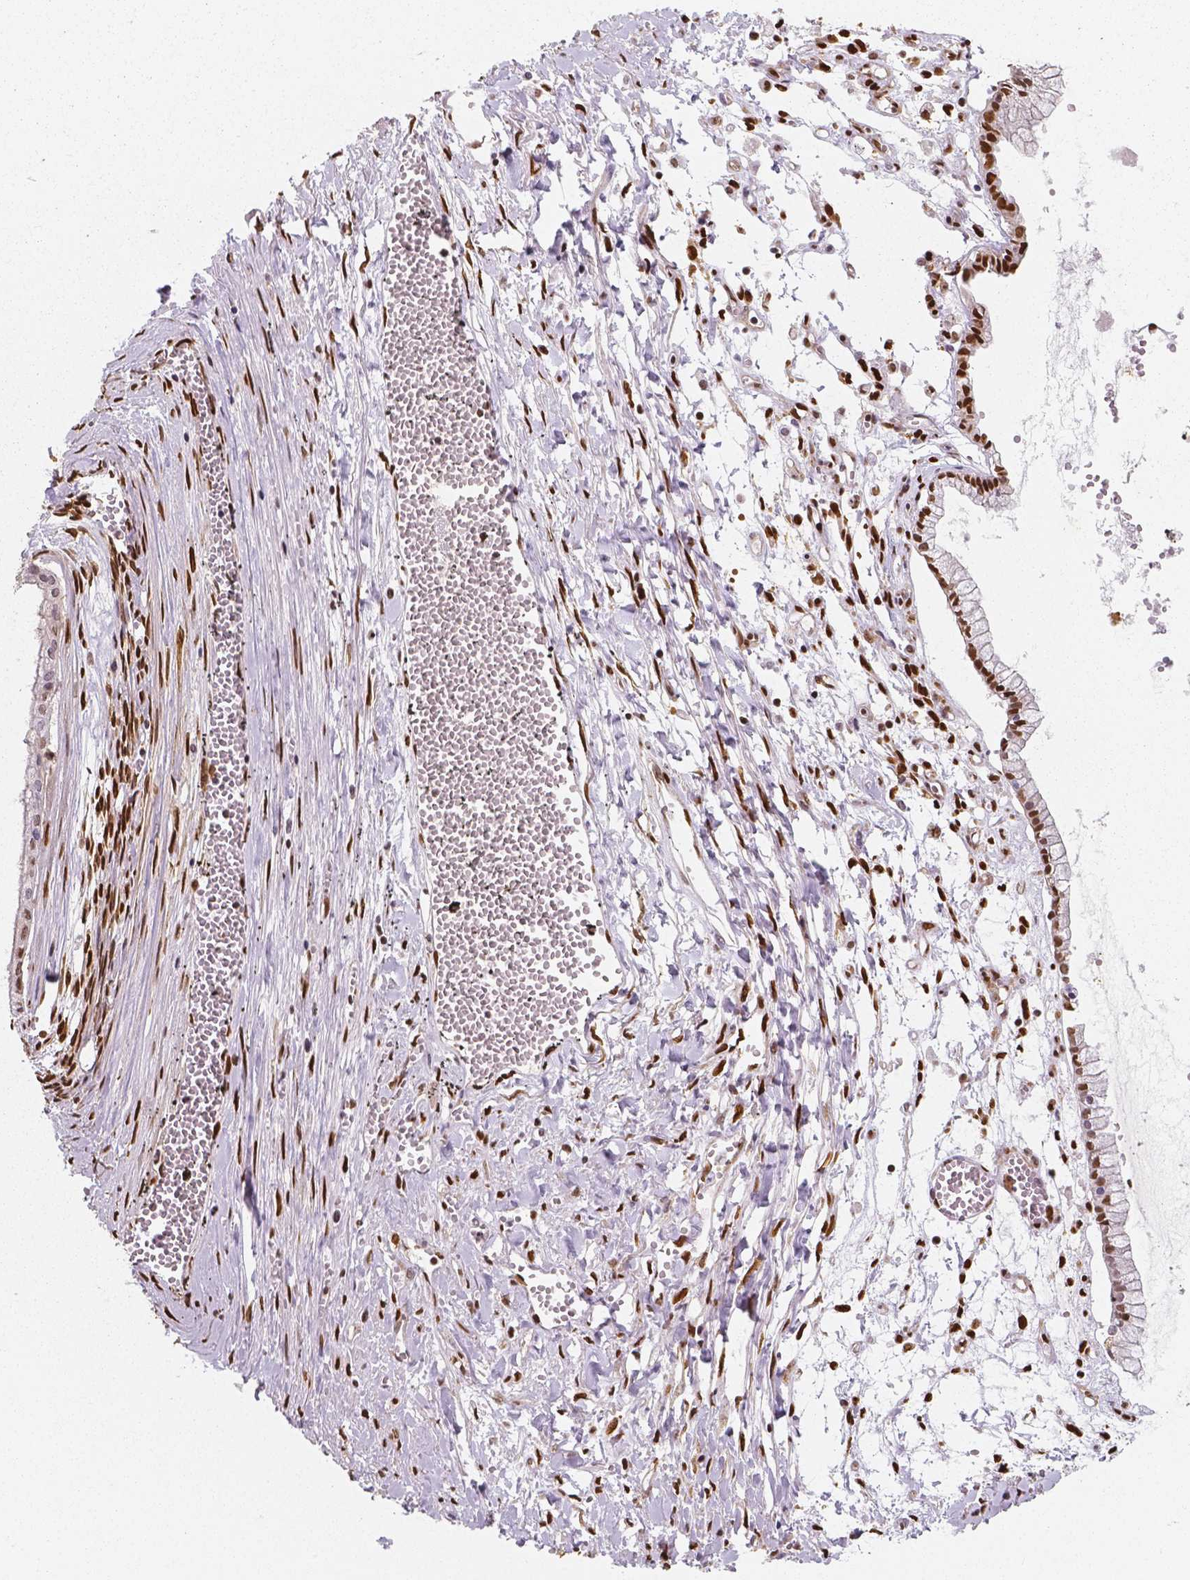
{"staining": {"intensity": "moderate", "quantity": ">75%", "location": "nuclear"}, "tissue": "ovarian cancer", "cell_type": "Tumor cells", "image_type": "cancer", "snomed": [{"axis": "morphology", "description": "Cystadenocarcinoma, mucinous, NOS"}, {"axis": "topography", "description": "Ovary"}], "caption": "DAB (3,3'-diaminobenzidine) immunohistochemical staining of ovarian mucinous cystadenocarcinoma demonstrates moderate nuclear protein expression in about >75% of tumor cells.", "gene": "NUCKS1", "patient": {"sex": "female", "age": 67}}